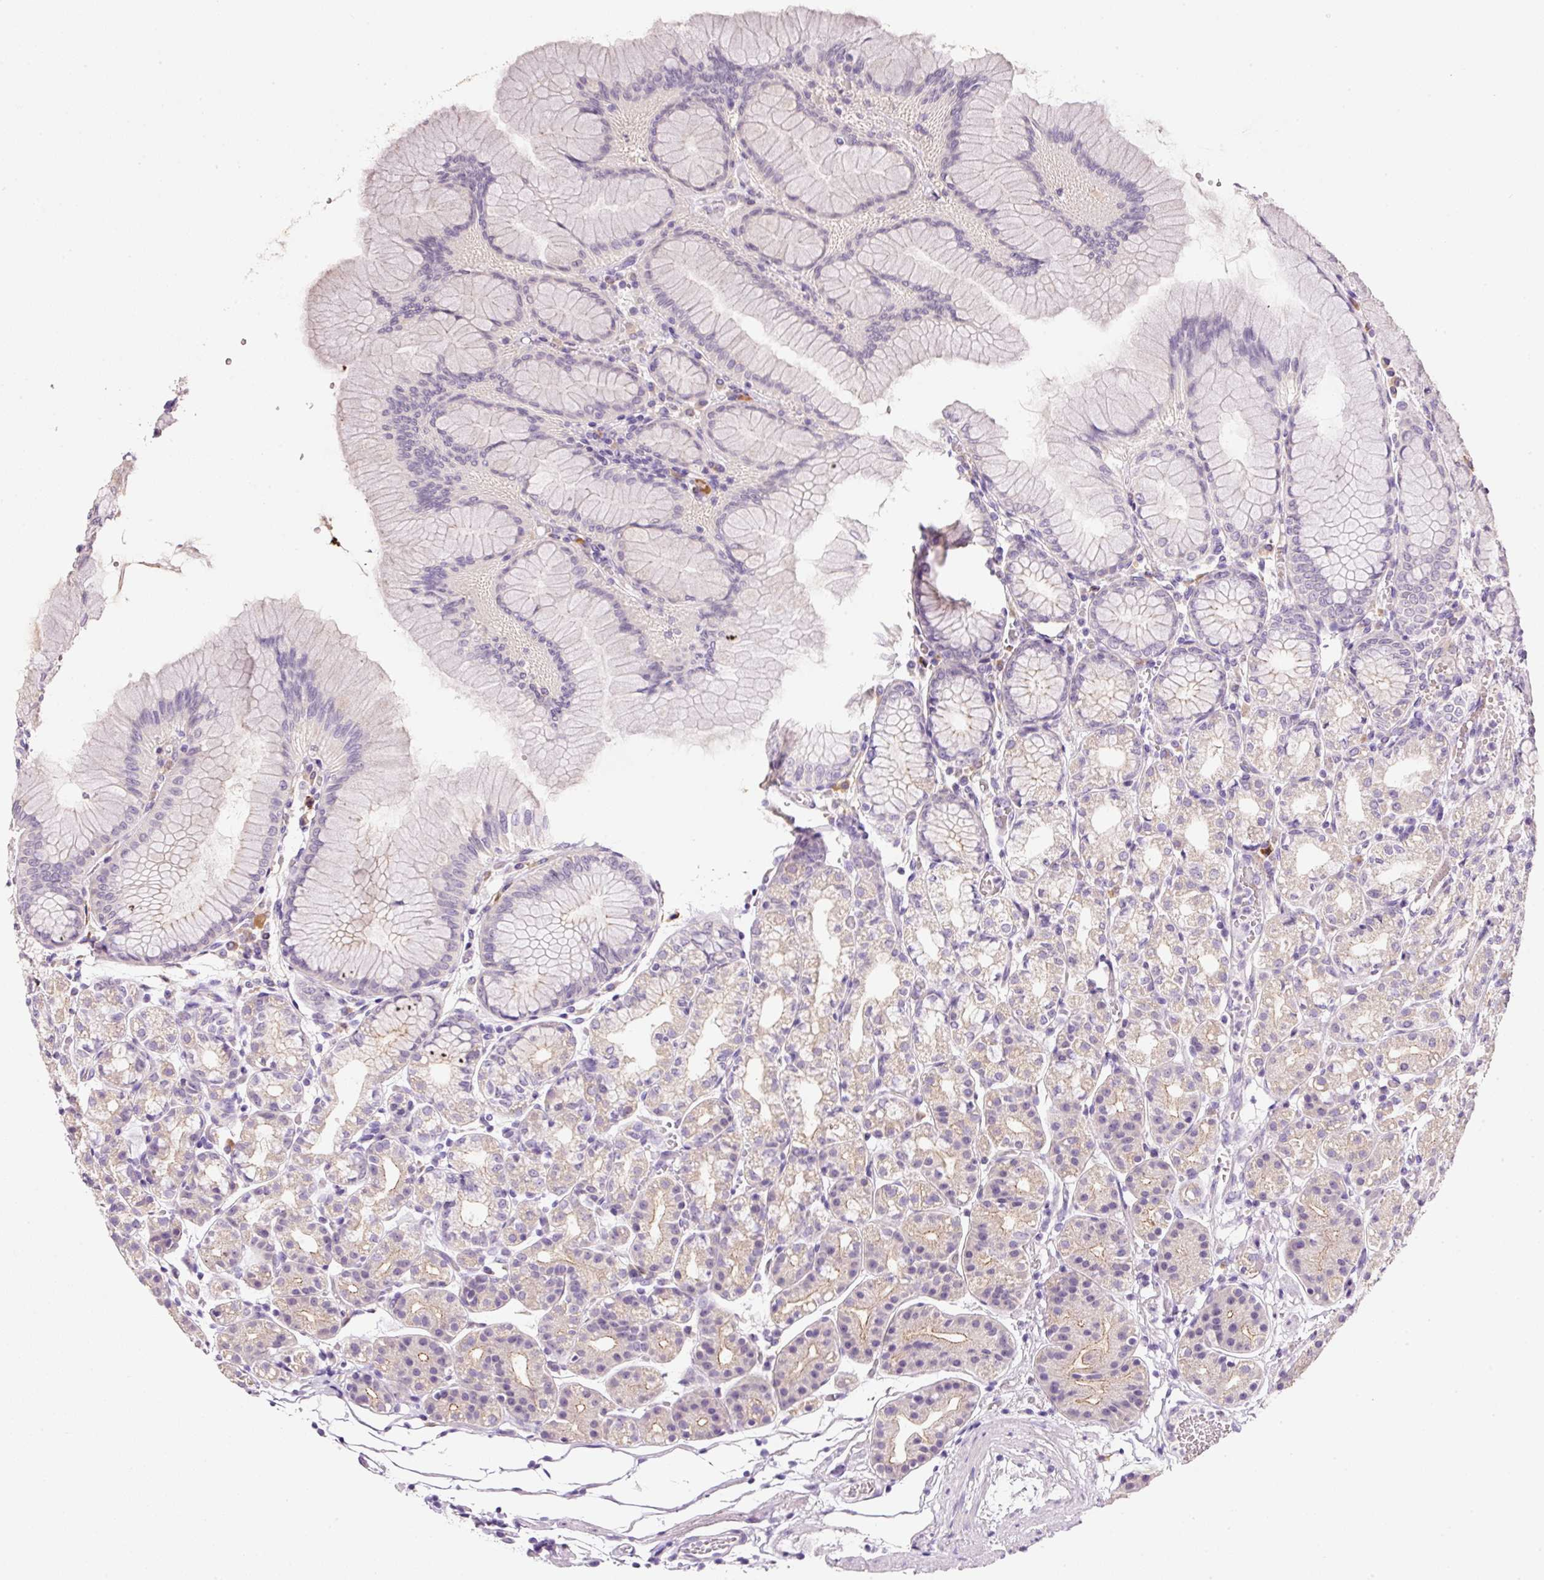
{"staining": {"intensity": "weak", "quantity": "<25%", "location": "cytoplasmic/membranous"}, "tissue": "stomach", "cell_type": "Glandular cells", "image_type": "normal", "snomed": [{"axis": "morphology", "description": "Normal tissue, NOS"}, {"axis": "topography", "description": "Stomach"}], "caption": "Immunohistochemistry micrograph of unremarkable human stomach stained for a protein (brown), which exhibits no positivity in glandular cells.", "gene": "TENT5C", "patient": {"sex": "female", "age": 57}}